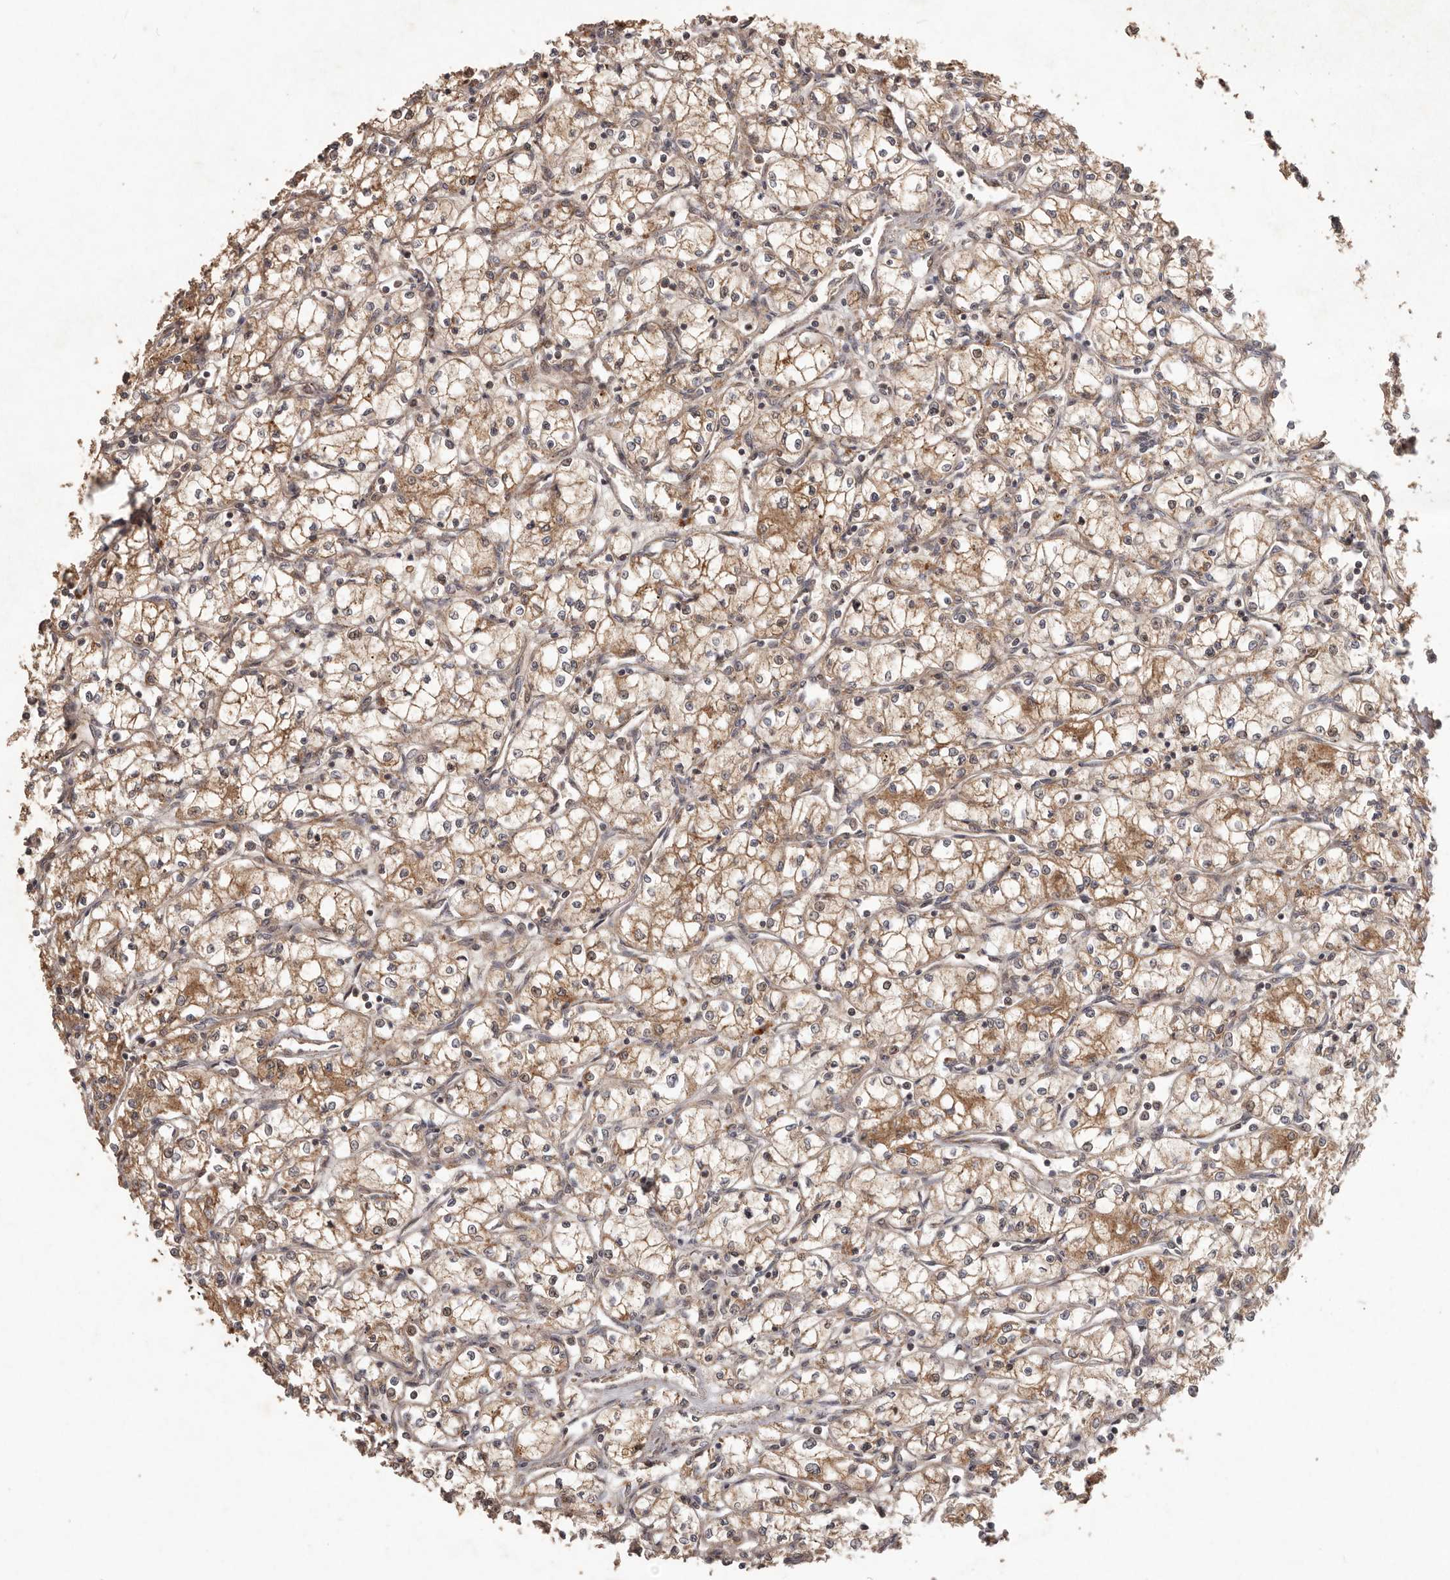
{"staining": {"intensity": "moderate", "quantity": ">75%", "location": "cytoplasmic/membranous"}, "tissue": "renal cancer", "cell_type": "Tumor cells", "image_type": "cancer", "snomed": [{"axis": "morphology", "description": "Adenocarcinoma, NOS"}, {"axis": "topography", "description": "Kidney"}], "caption": "Tumor cells reveal moderate cytoplasmic/membranous positivity in approximately >75% of cells in renal cancer. (Brightfield microscopy of DAB IHC at high magnification).", "gene": "PLOD2", "patient": {"sex": "male", "age": 59}}